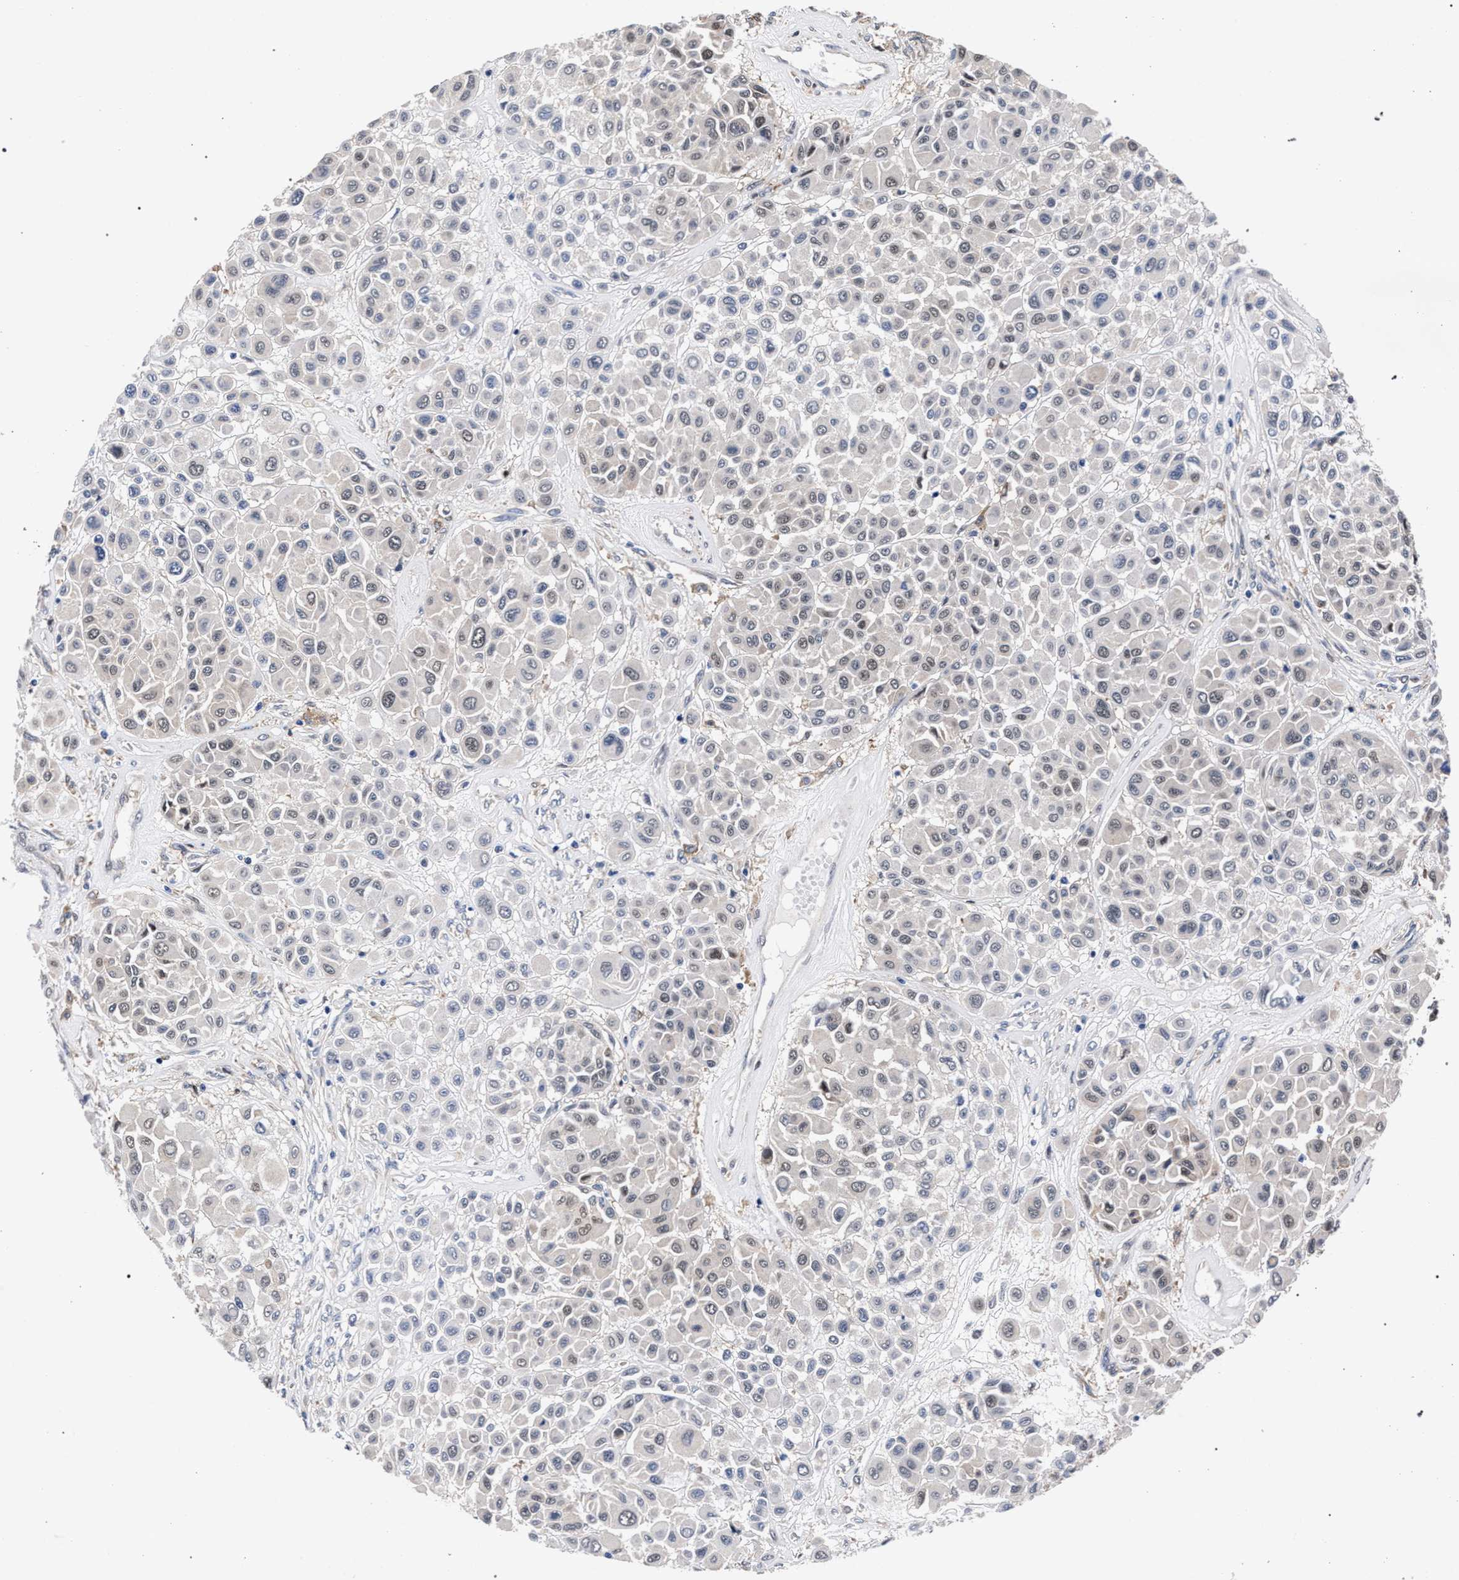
{"staining": {"intensity": "weak", "quantity": "<25%", "location": "nuclear"}, "tissue": "melanoma", "cell_type": "Tumor cells", "image_type": "cancer", "snomed": [{"axis": "morphology", "description": "Malignant melanoma, Metastatic site"}, {"axis": "topography", "description": "Soft tissue"}], "caption": "High magnification brightfield microscopy of melanoma stained with DAB (brown) and counterstained with hematoxylin (blue): tumor cells show no significant staining.", "gene": "ZNF462", "patient": {"sex": "male", "age": 41}}